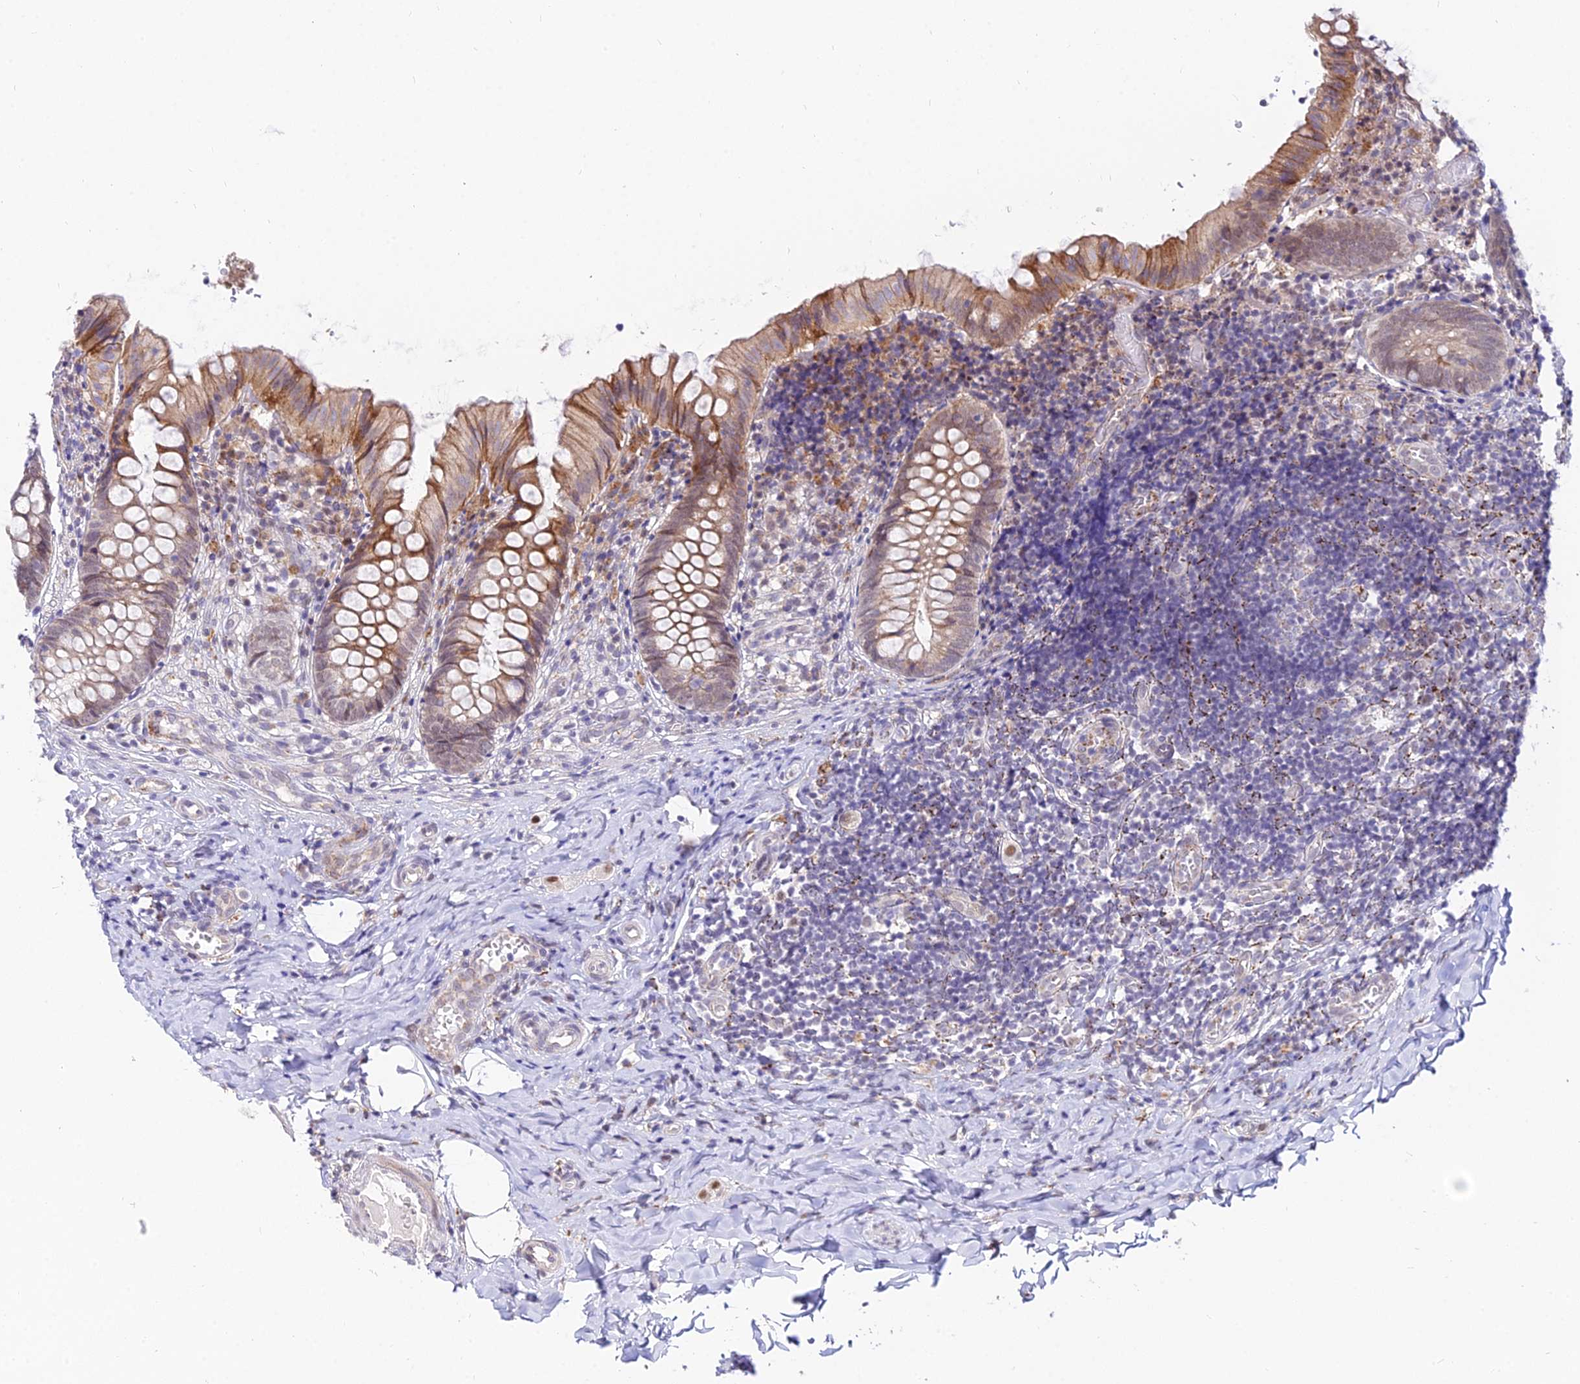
{"staining": {"intensity": "moderate", "quantity": ">75%", "location": "cytoplasmic/membranous"}, "tissue": "appendix", "cell_type": "Glandular cells", "image_type": "normal", "snomed": [{"axis": "morphology", "description": "Normal tissue, NOS"}, {"axis": "topography", "description": "Appendix"}], "caption": "Appendix stained with immunohistochemistry (IHC) demonstrates moderate cytoplasmic/membranous positivity in approximately >75% of glandular cells. The staining was performed using DAB (3,3'-diaminobenzidine), with brown indicating positive protein expression. Nuclei are stained blue with hematoxylin.", "gene": "C6orf163", "patient": {"sex": "male", "age": 8}}